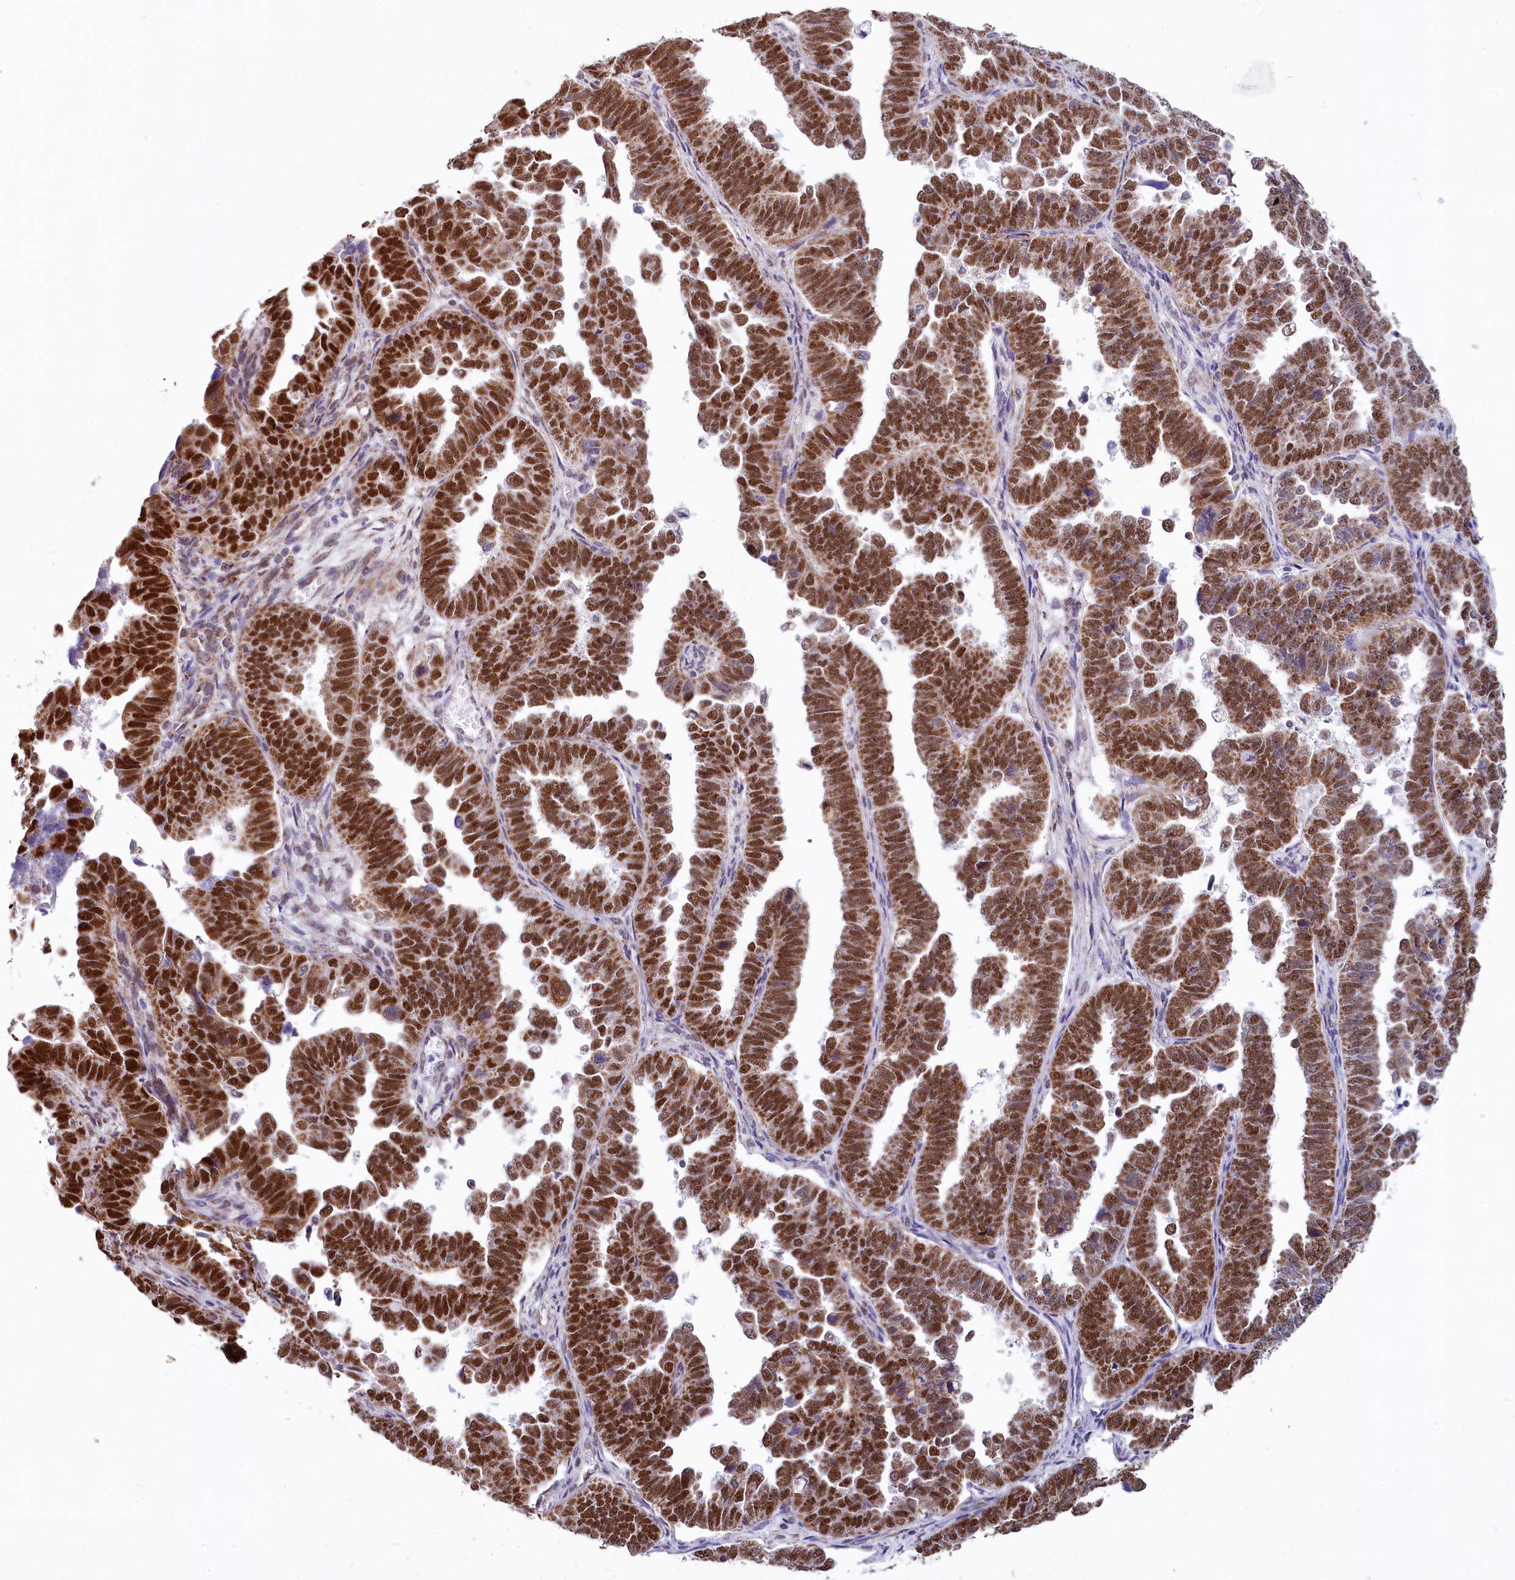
{"staining": {"intensity": "strong", "quantity": ">75%", "location": "cytoplasmic/membranous,nuclear"}, "tissue": "endometrial cancer", "cell_type": "Tumor cells", "image_type": "cancer", "snomed": [{"axis": "morphology", "description": "Adenocarcinoma, NOS"}, {"axis": "topography", "description": "Endometrium"}], "caption": "Immunohistochemistry (IHC) micrograph of neoplastic tissue: human adenocarcinoma (endometrial) stained using IHC demonstrates high levels of strong protein expression localized specifically in the cytoplasmic/membranous and nuclear of tumor cells, appearing as a cytoplasmic/membranous and nuclear brown color.", "gene": "MORN3", "patient": {"sex": "female", "age": 75}}